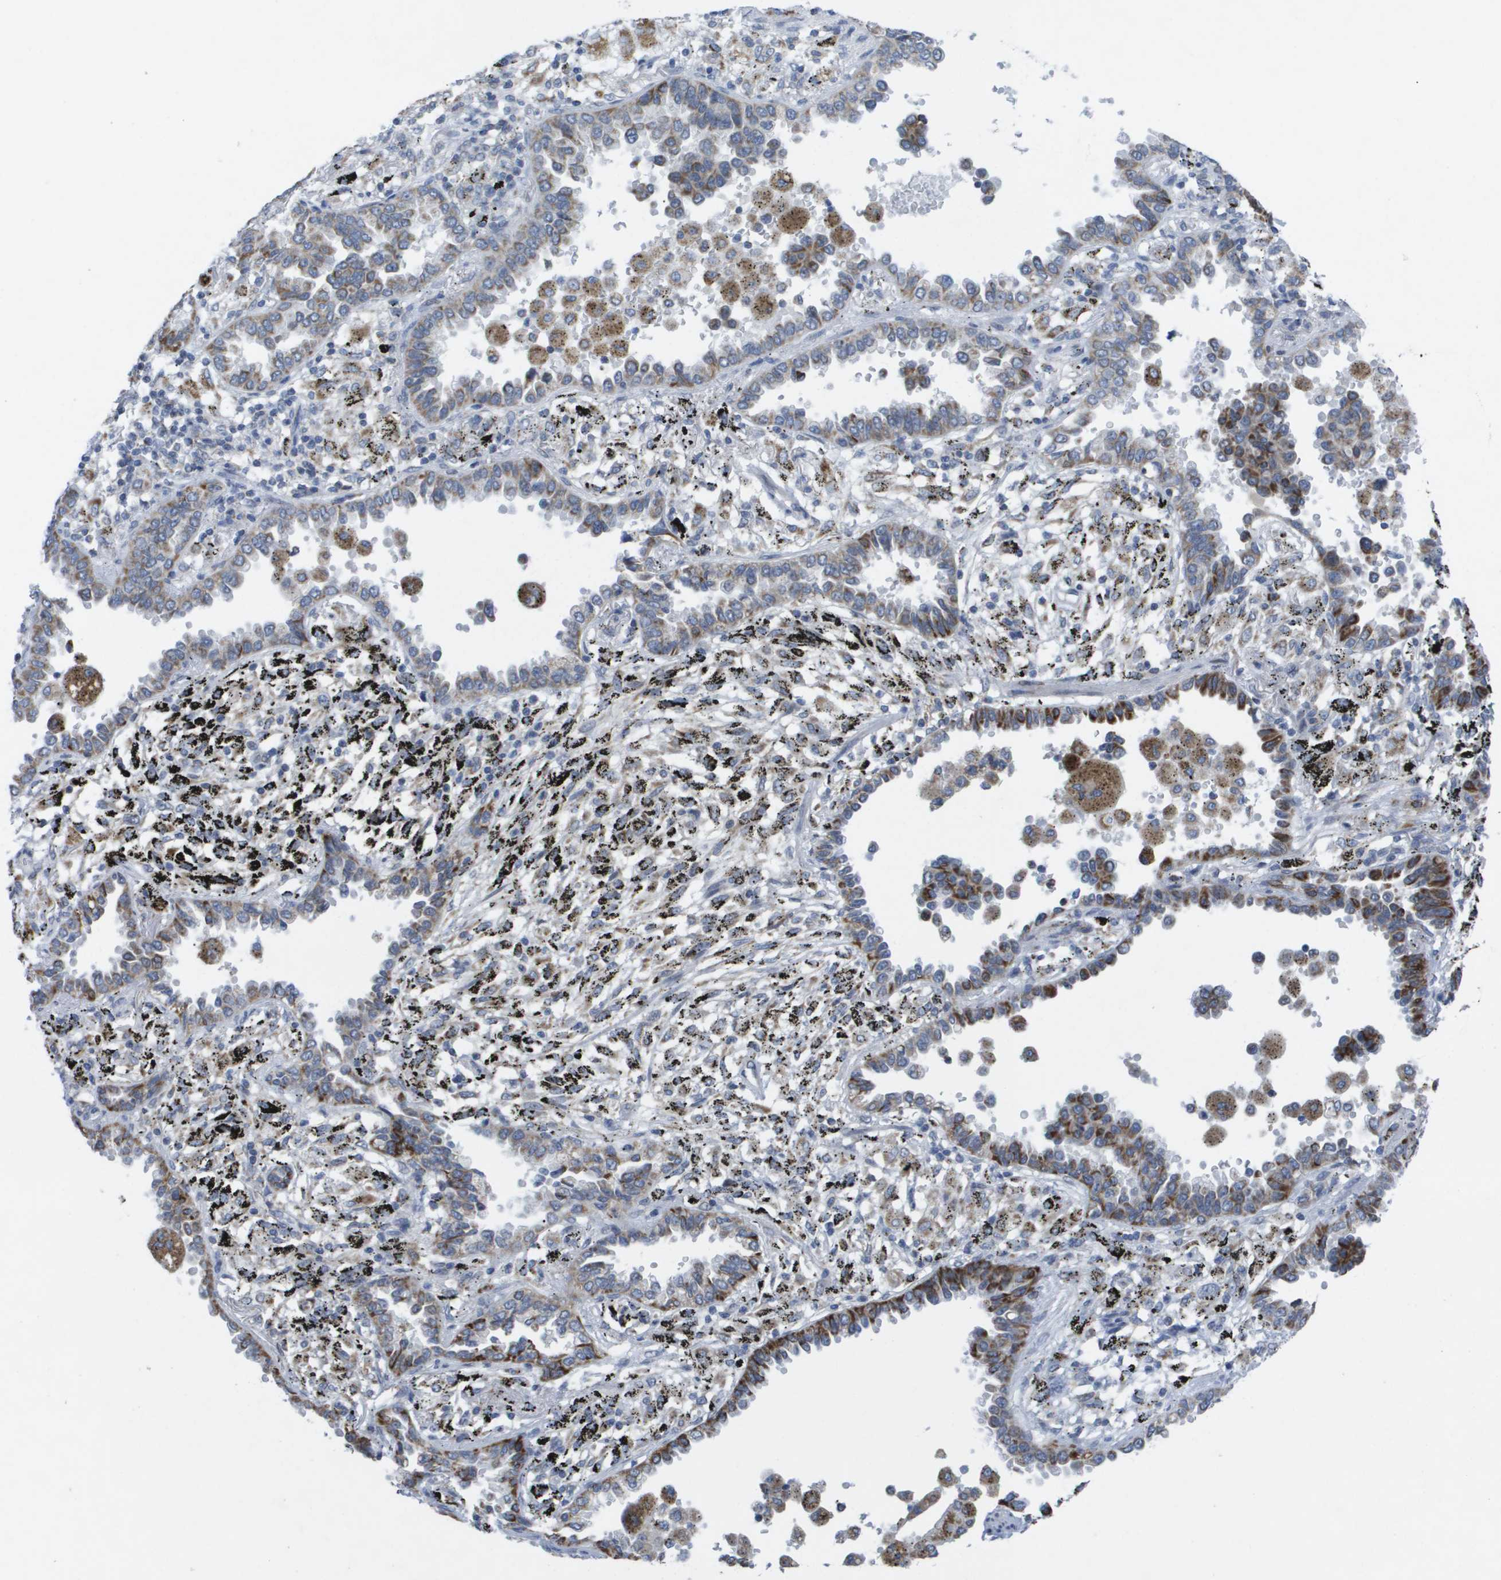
{"staining": {"intensity": "moderate", "quantity": ">75%", "location": "cytoplasmic/membranous"}, "tissue": "lung cancer", "cell_type": "Tumor cells", "image_type": "cancer", "snomed": [{"axis": "morphology", "description": "Normal tissue, NOS"}, {"axis": "morphology", "description": "Adenocarcinoma, NOS"}, {"axis": "topography", "description": "Lung"}], "caption": "Lung cancer (adenocarcinoma) tissue demonstrates moderate cytoplasmic/membranous staining in approximately >75% of tumor cells", "gene": "TMEM223", "patient": {"sex": "male", "age": 59}}